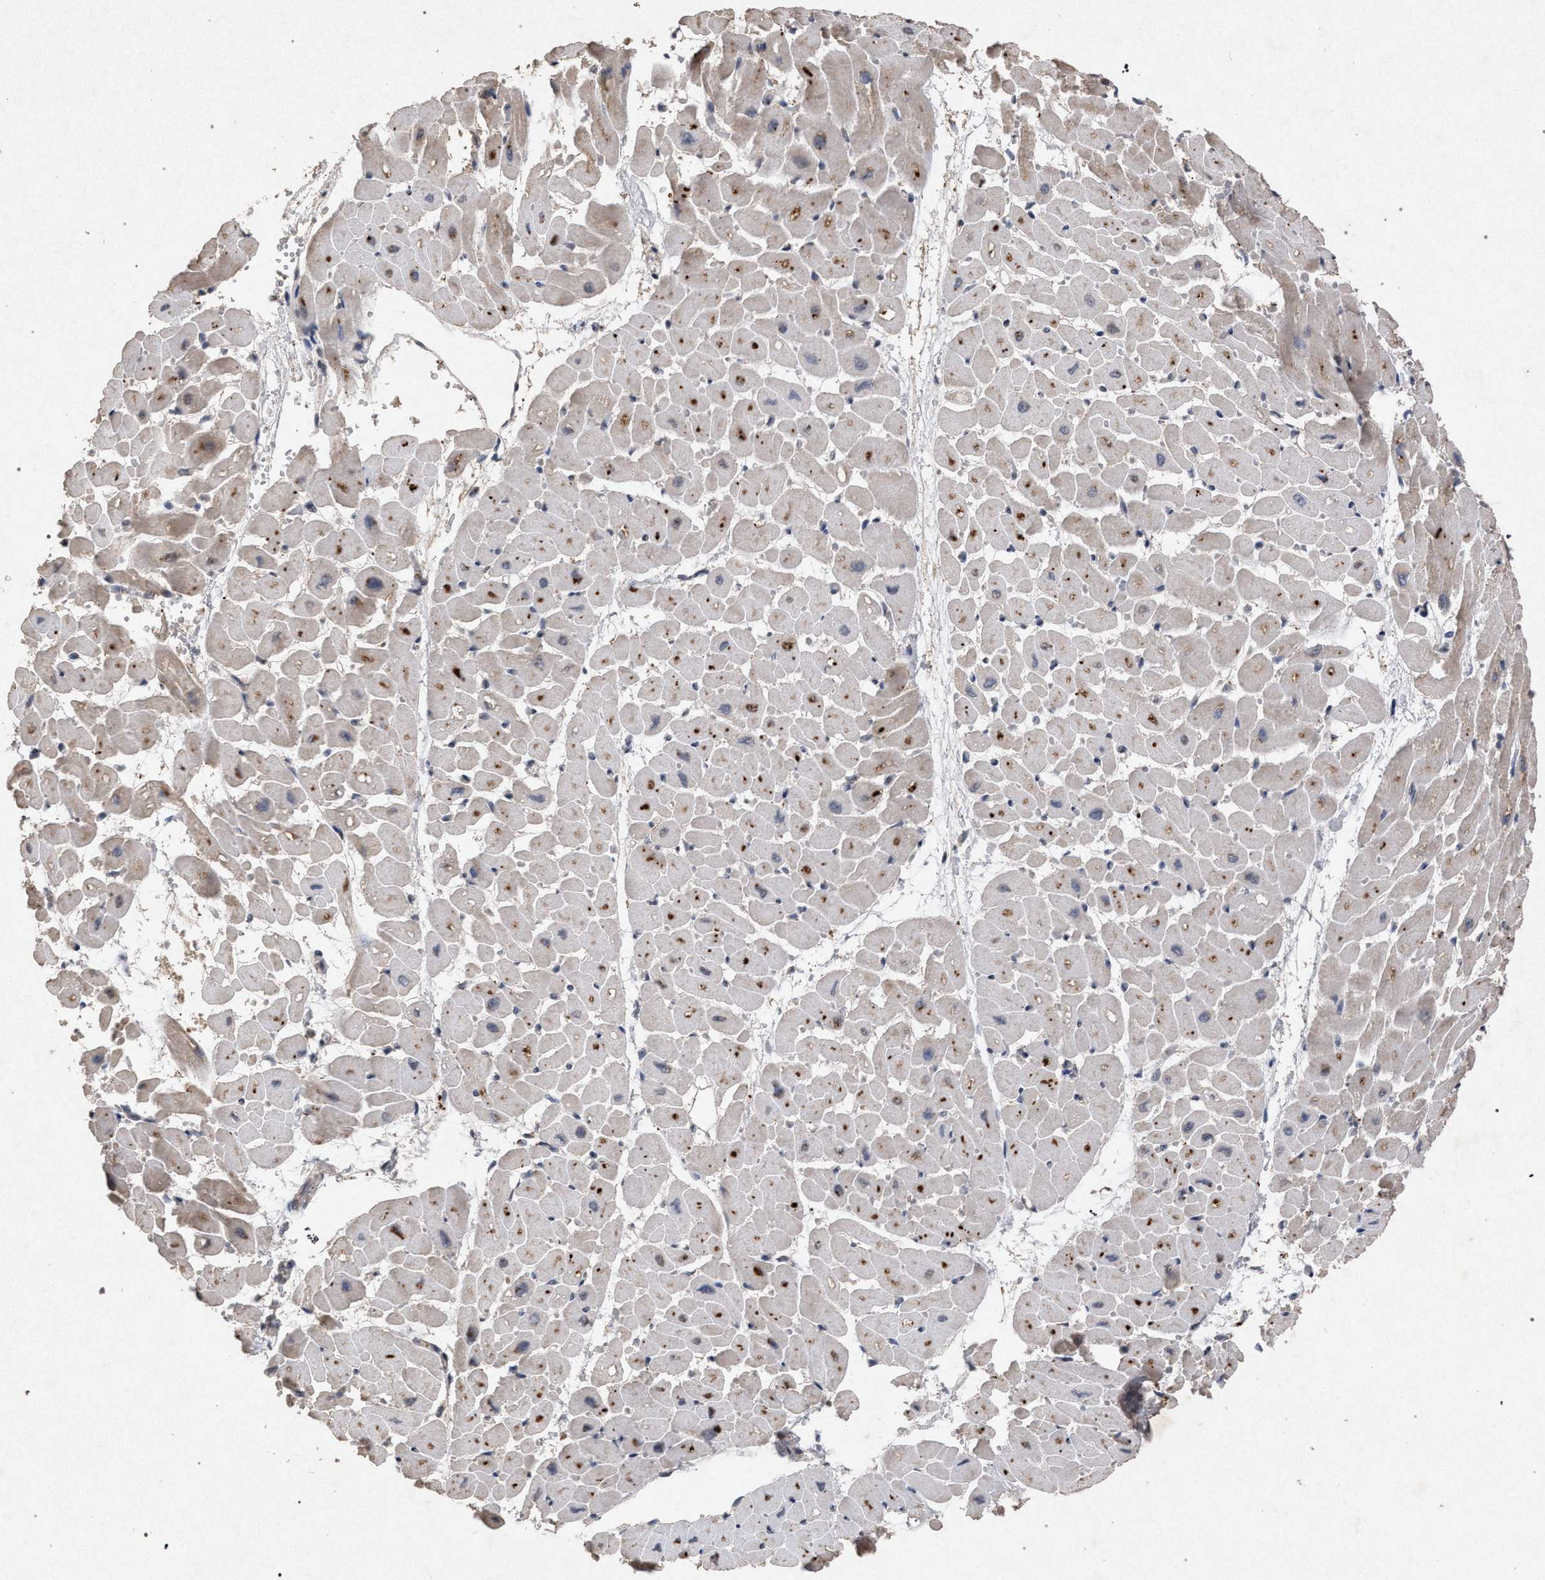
{"staining": {"intensity": "moderate", "quantity": "25%-75%", "location": "cytoplasmic/membranous"}, "tissue": "heart muscle", "cell_type": "Cardiomyocytes", "image_type": "normal", "snomed": [{"axis": "morphology", "description": "Normal tissue, NOS"}, {"axis": "topography", "description": "Heart"}], "caption": "Immunohistochemical staining of unremarkable human heart muscle exhibits 25%-75% levels of moderate cytoplasmic/membranous protein expression in approximately 25%-75% of cardiomyocytes.", "gene": "PKD2L1", "patient": {"sex": "male", "age": 45}}